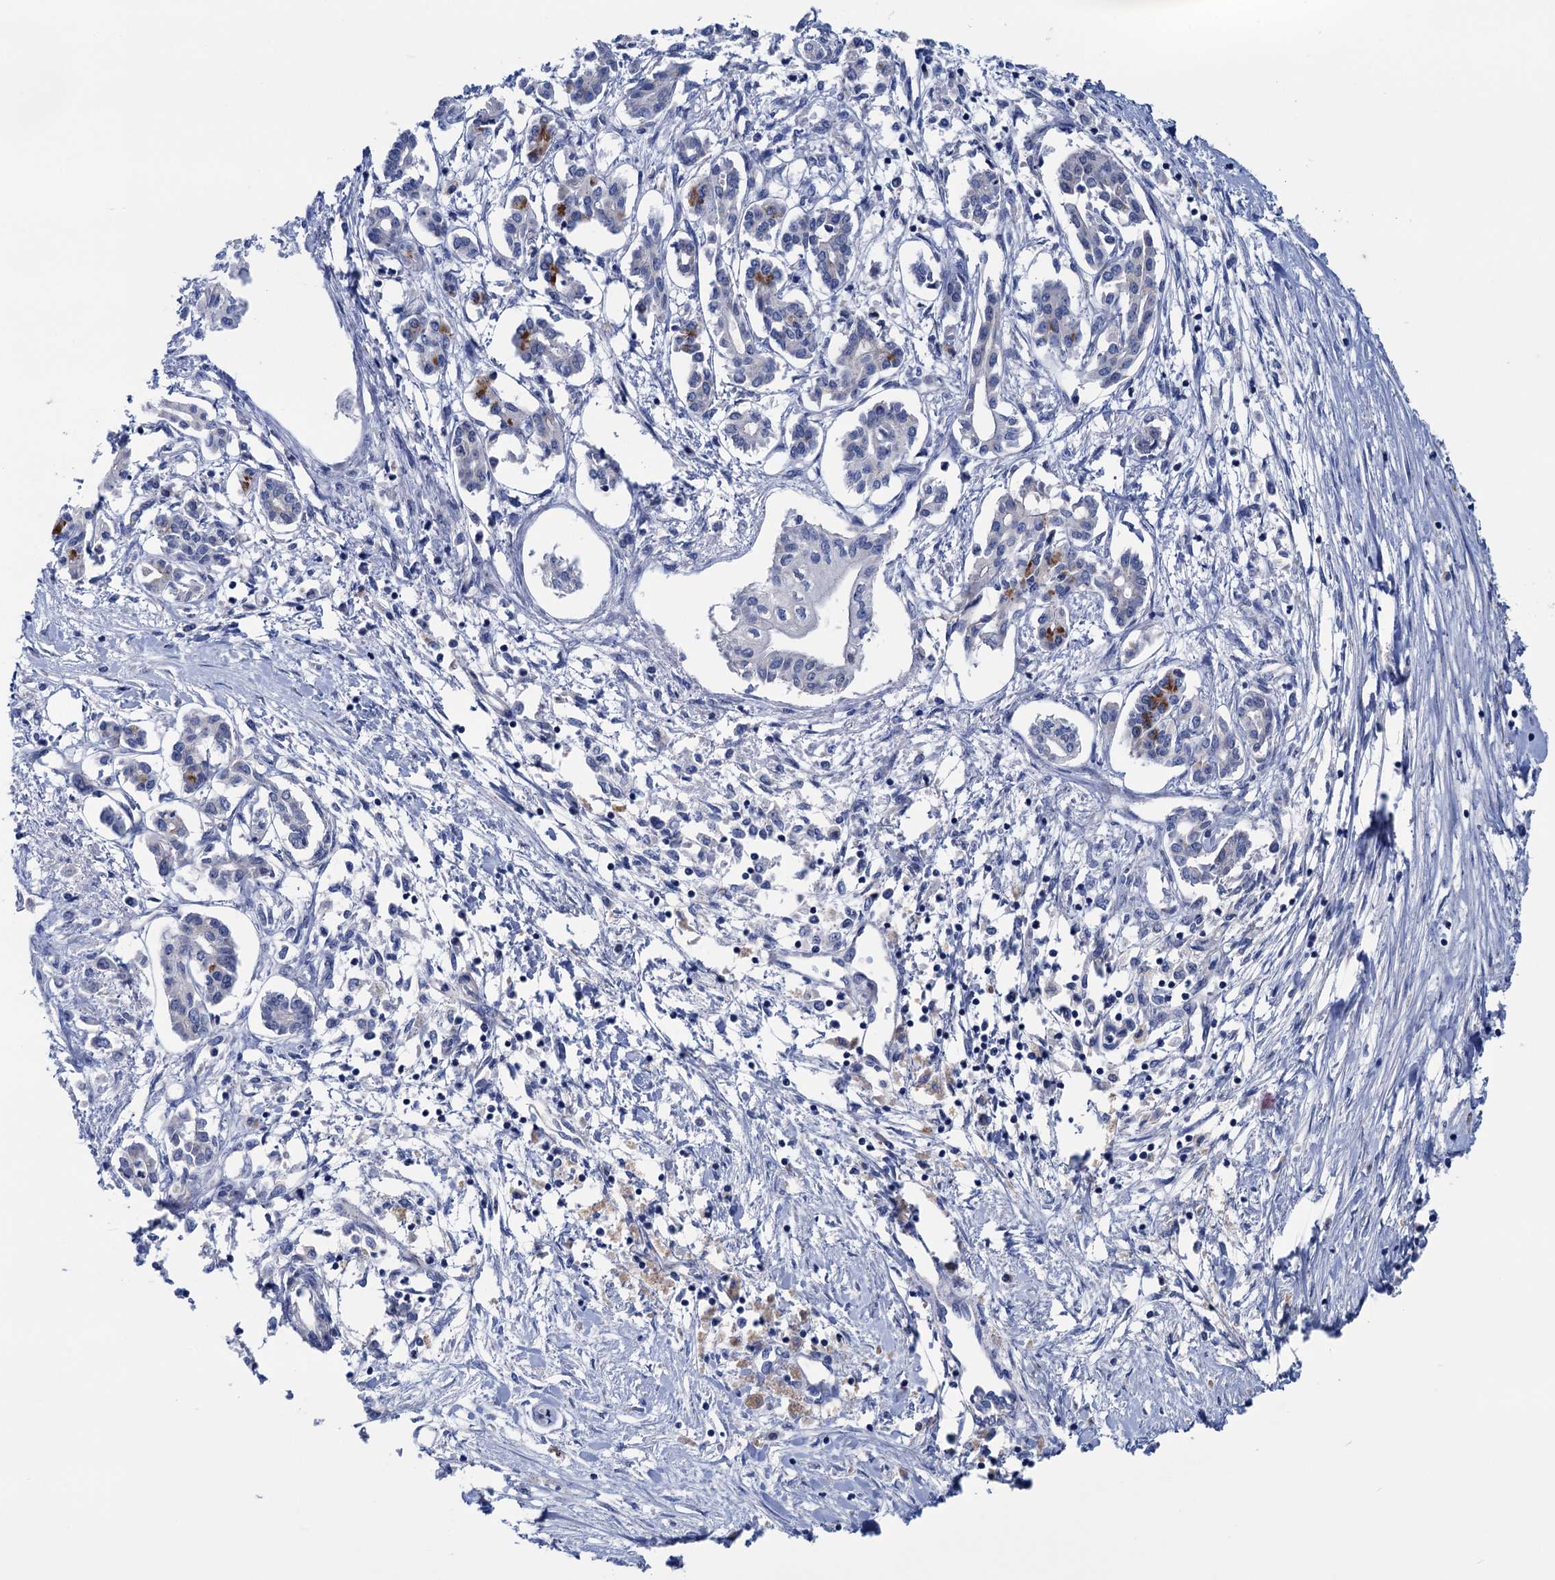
{"staining": {"intensity": "negative", "quantity": "none", "location": "none"}, "tissue": "pancreatic cancer", "cell_type": "Tumor cells", "image_type": "cancer", "snomed": [{"axis": "morphology", "description": "Adenocarcinoma, NOS"}, {"axis": "topography", "description": "Pancreas"}], "caption": "DAB (3,3'-diaminobenzidine) immunohistochemical staining of adenocarcinoma (pancreatic) reveals no significant expression in tumor cells.", "gene": "ZNRD2", "patient": {"sex": "female", "age": 50}}